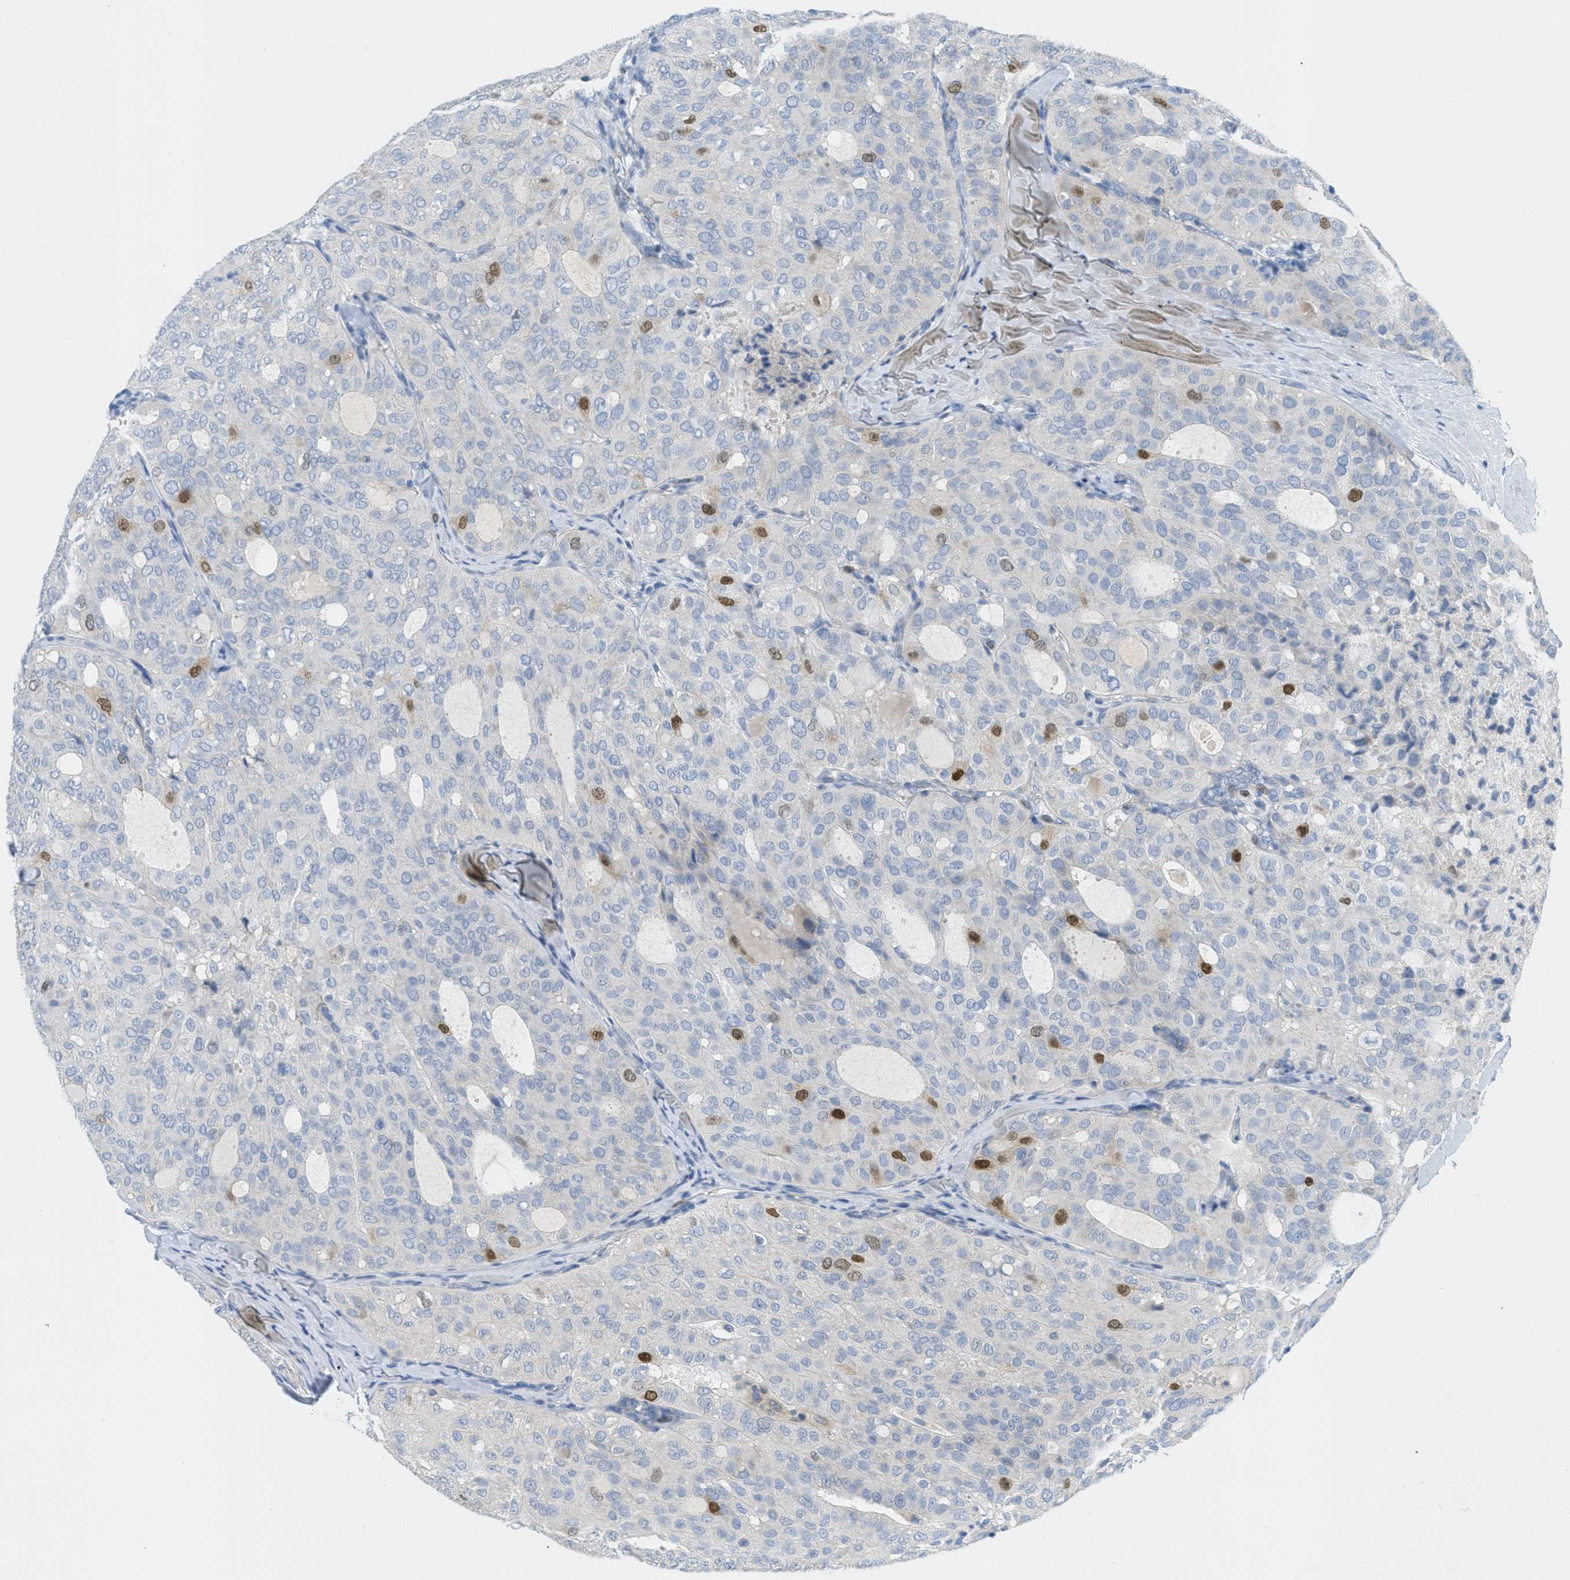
{"staining": {"intensity": "strong", "quantity": "<25%", "location": "nuclear"}, "tissue": "thyroid cancer", "cell_type": "Tumor cells", "image_type": "cancer", "snomed": [{"axis": "morphology", "description": "Follicular adenoma carcinoma, NOS"}, {"axis": "topography", "description": "Thyroid gland"}], "caption": "Immunohistochemistry (IHC) micrograph of neoplastic tissue: follicular adenoma carcinoma (thyroid) stained using IHC displays medium levels of strong protein expression localized specifically in the nuclear of tumor cells, appearing as a nuclear brown color.", "gene": "ORC6", "patient": {"sex": "male", "age": 75}}